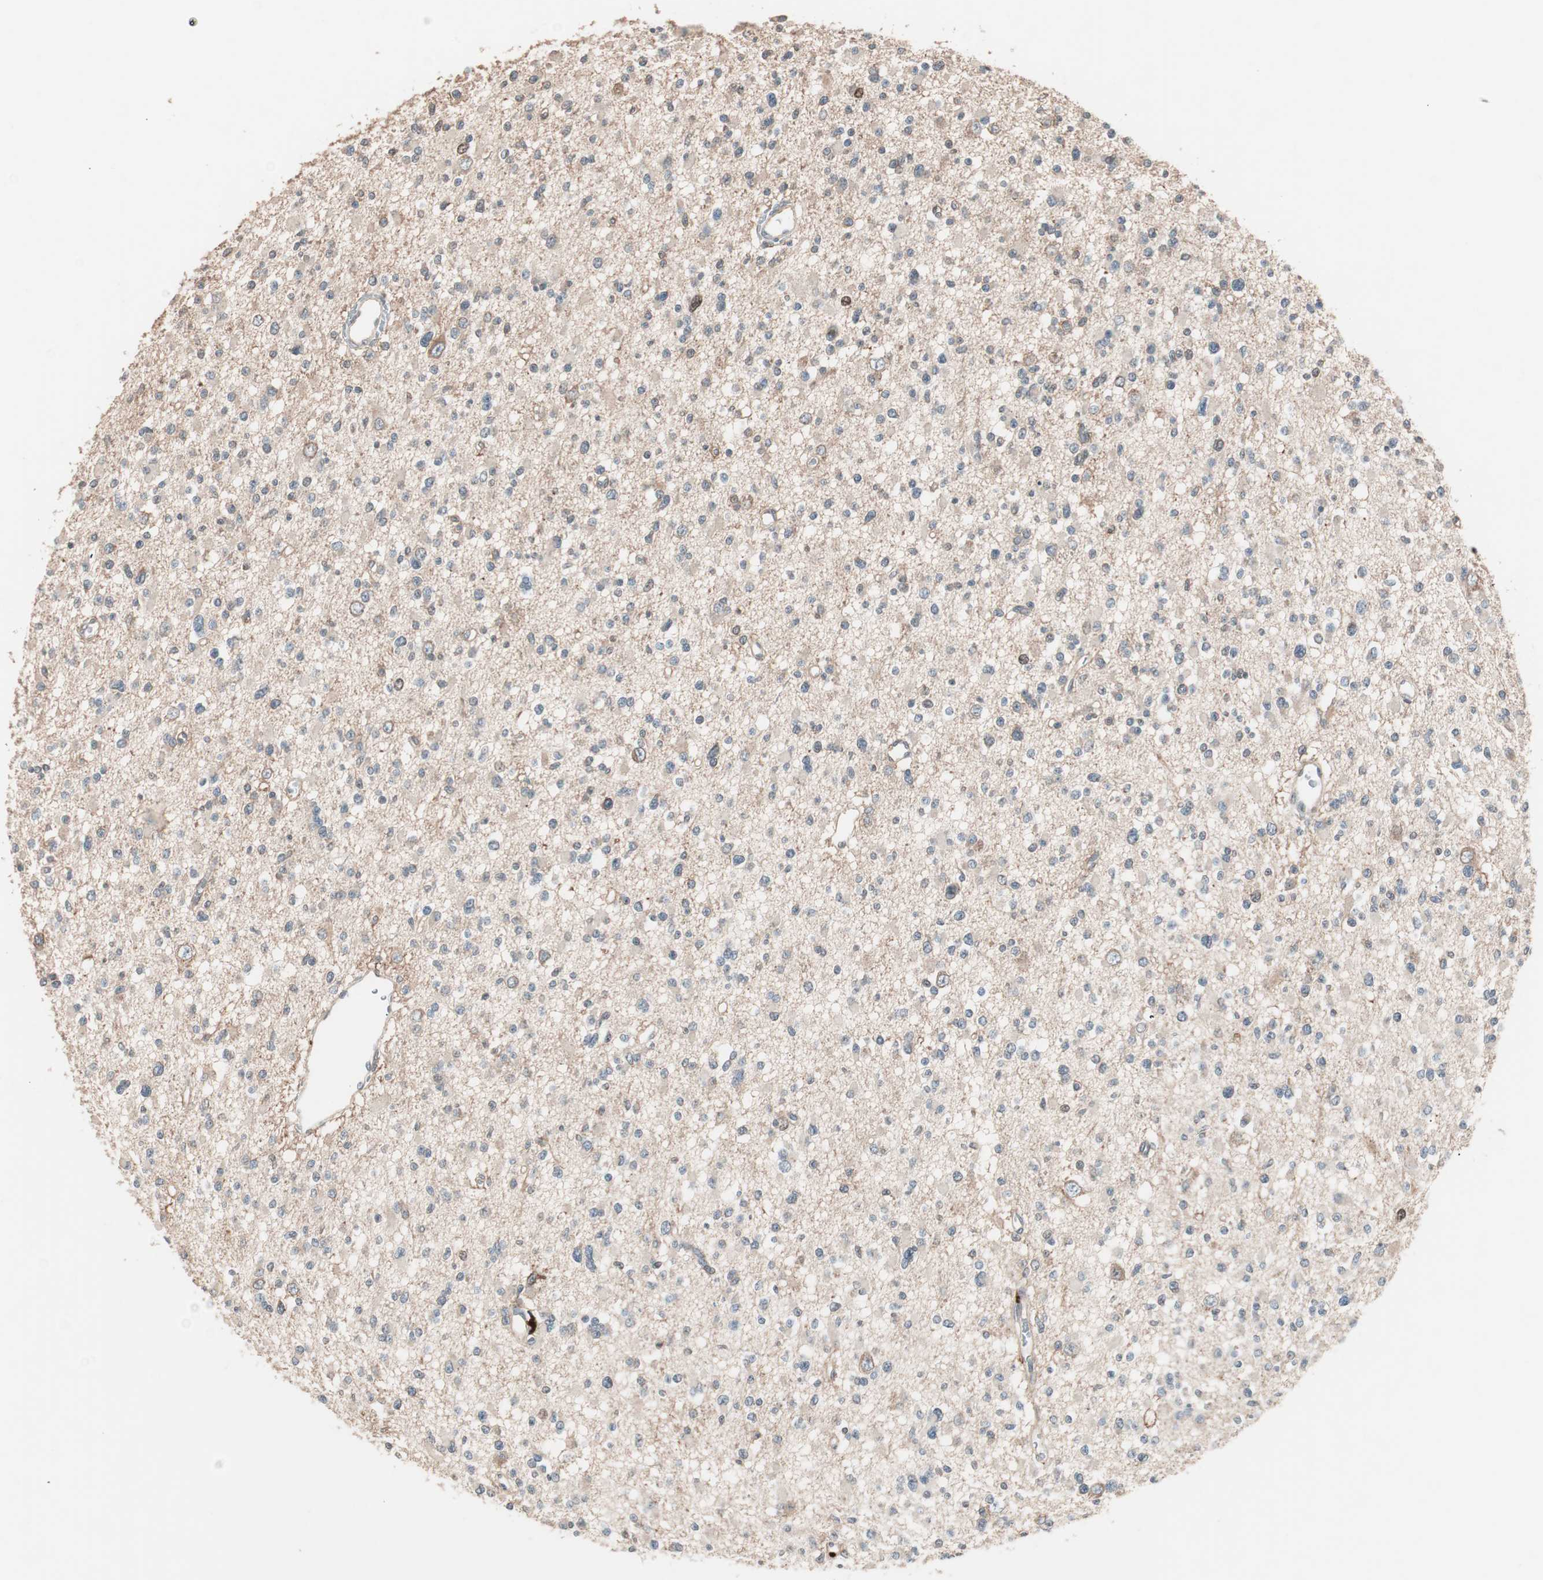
{"staining": {"intensity": "weak", "quantity": "25%-75%", "location": "cytoplasmic/membranous"}, "tissue": "glioma", "cell_type": "Tumor cells", "image_type": "cancer", "snomed": [{"axis": "morphology", "description": "Glioma, malignant, Low grade"}, {"axis": "topography", "description": "Brain"}], "caption": "Immunohistochemical staining of malignant glioma (low-grade) exhibits weak cytoplasmic/membranous protein staining in about 25%-75% of tumor cells.", "gene": "NFRKB", "patient": {"sex": "female", "age": 22}}